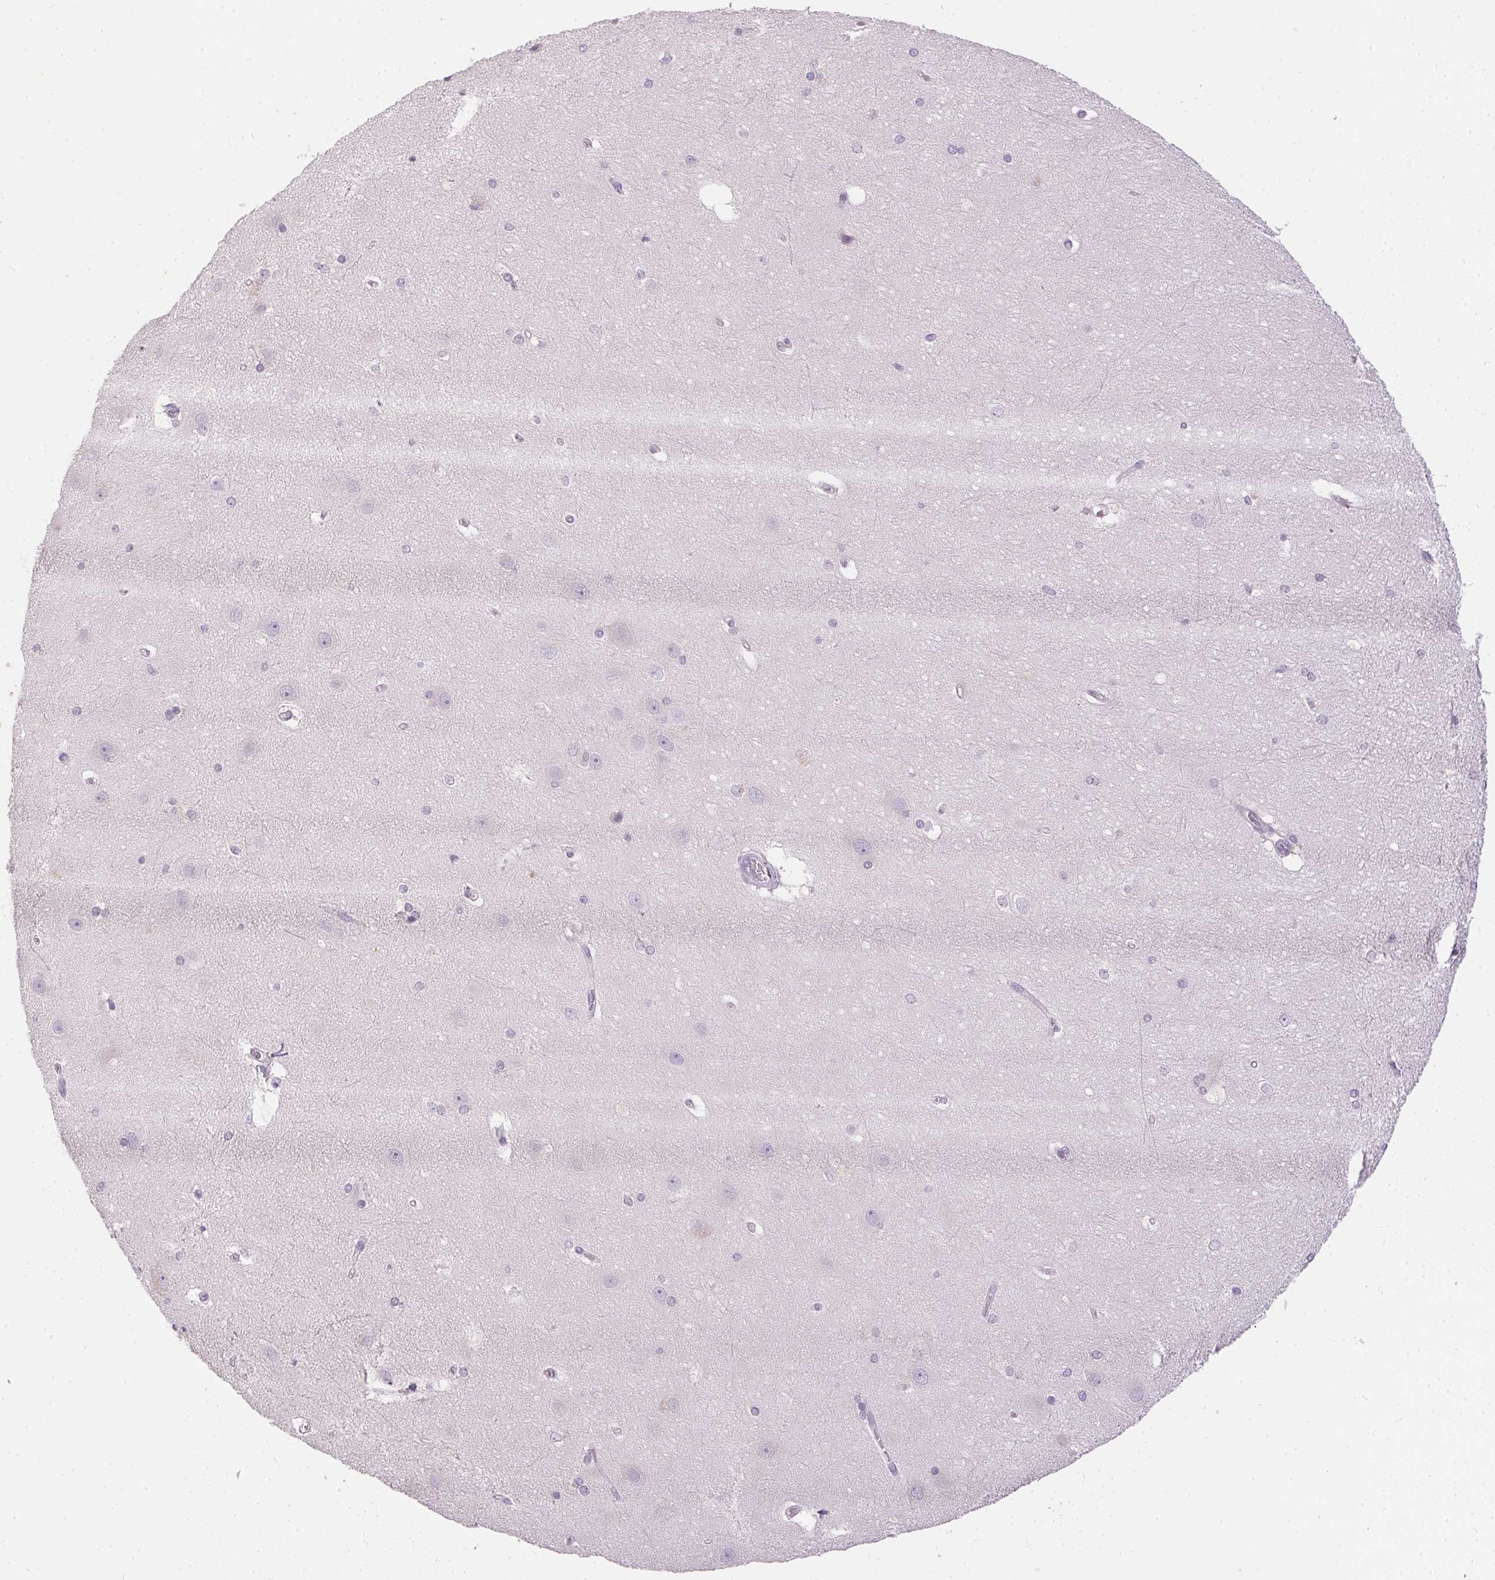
{"staining": {"intensity": "negative", "quantity": "none", "location": "none"}, "tissue": "hippocampus", "cell_type": "Glial cells", "image_type": "normal", "snomed": [{"axis": "morphology", "description": "Normal tissue, NOS"}, {"axis": "topography", "description": "Cerebral cortex"}, {"axis": "topography", "description": "Hippocampus"}], "caption": "The image shows no significant positivity in glial cells of hippocampus. (DAB IHC with hematoxylin counter stain).", "gene": "SPACA9", "patient": {"sex": "female", "age": 19}}